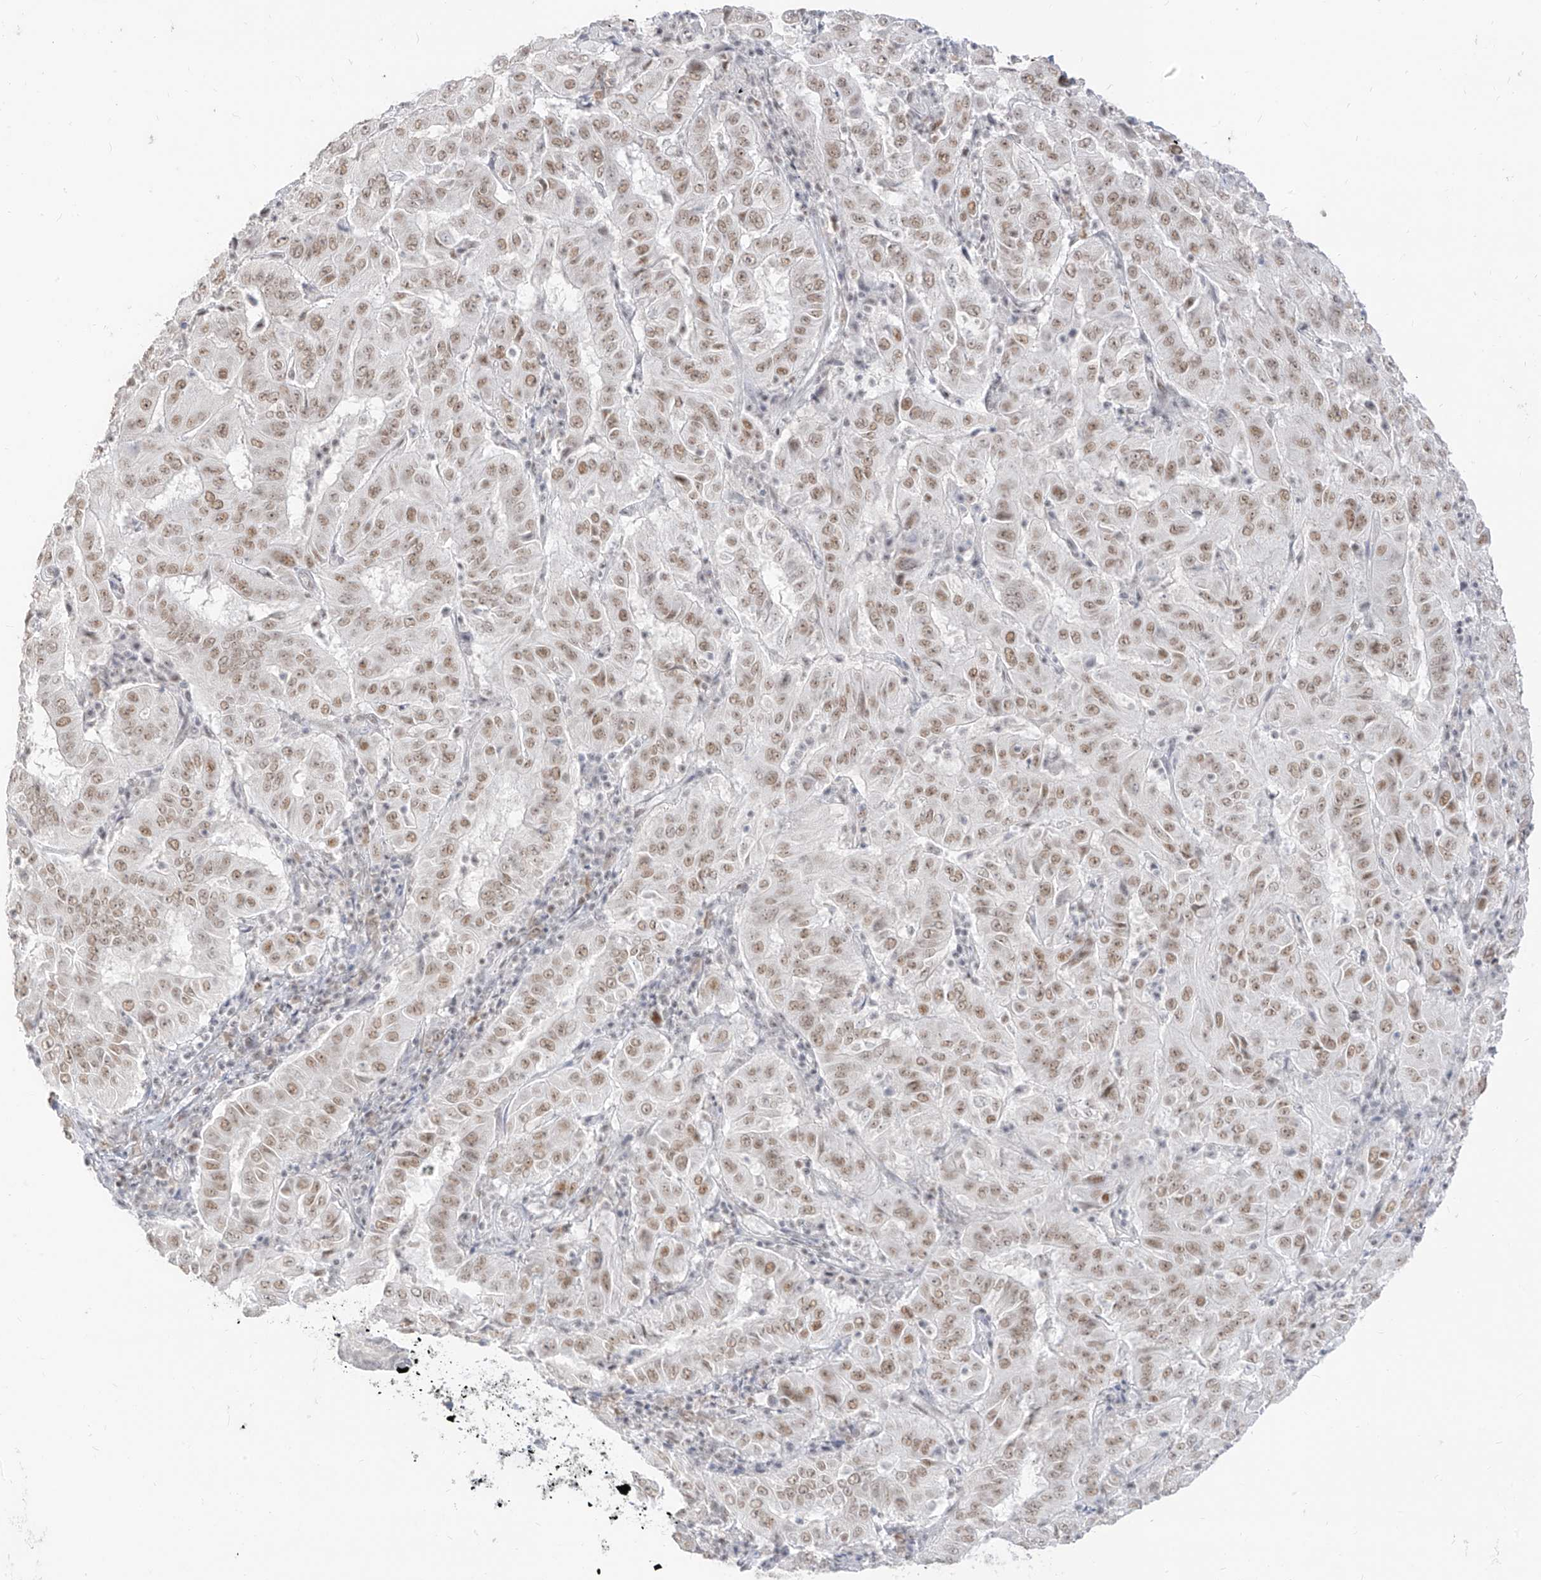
{"staining": {"intensity": "moderate", "quantity": ">75%", "location": "nuclear"}, "tissue": "pancreatic cancer", "cell_type": "Tumor cells", "image_type": "cancer", "snomed": [{"axis": "morphology", "description": "Adenocarcinoma, NOS"}, {"axis": "topography", "description": "Pancreas"}], "caption": "Immunohistochemistry micrograph of human pancreatic adenocarcinoma stained for a protein (brown), which reveals medium levels of moderate nuclear staining in approximately >75% of tumor cells.", "gene": "SUPT5H", "patient": {"sex": "male", "age": 63}}